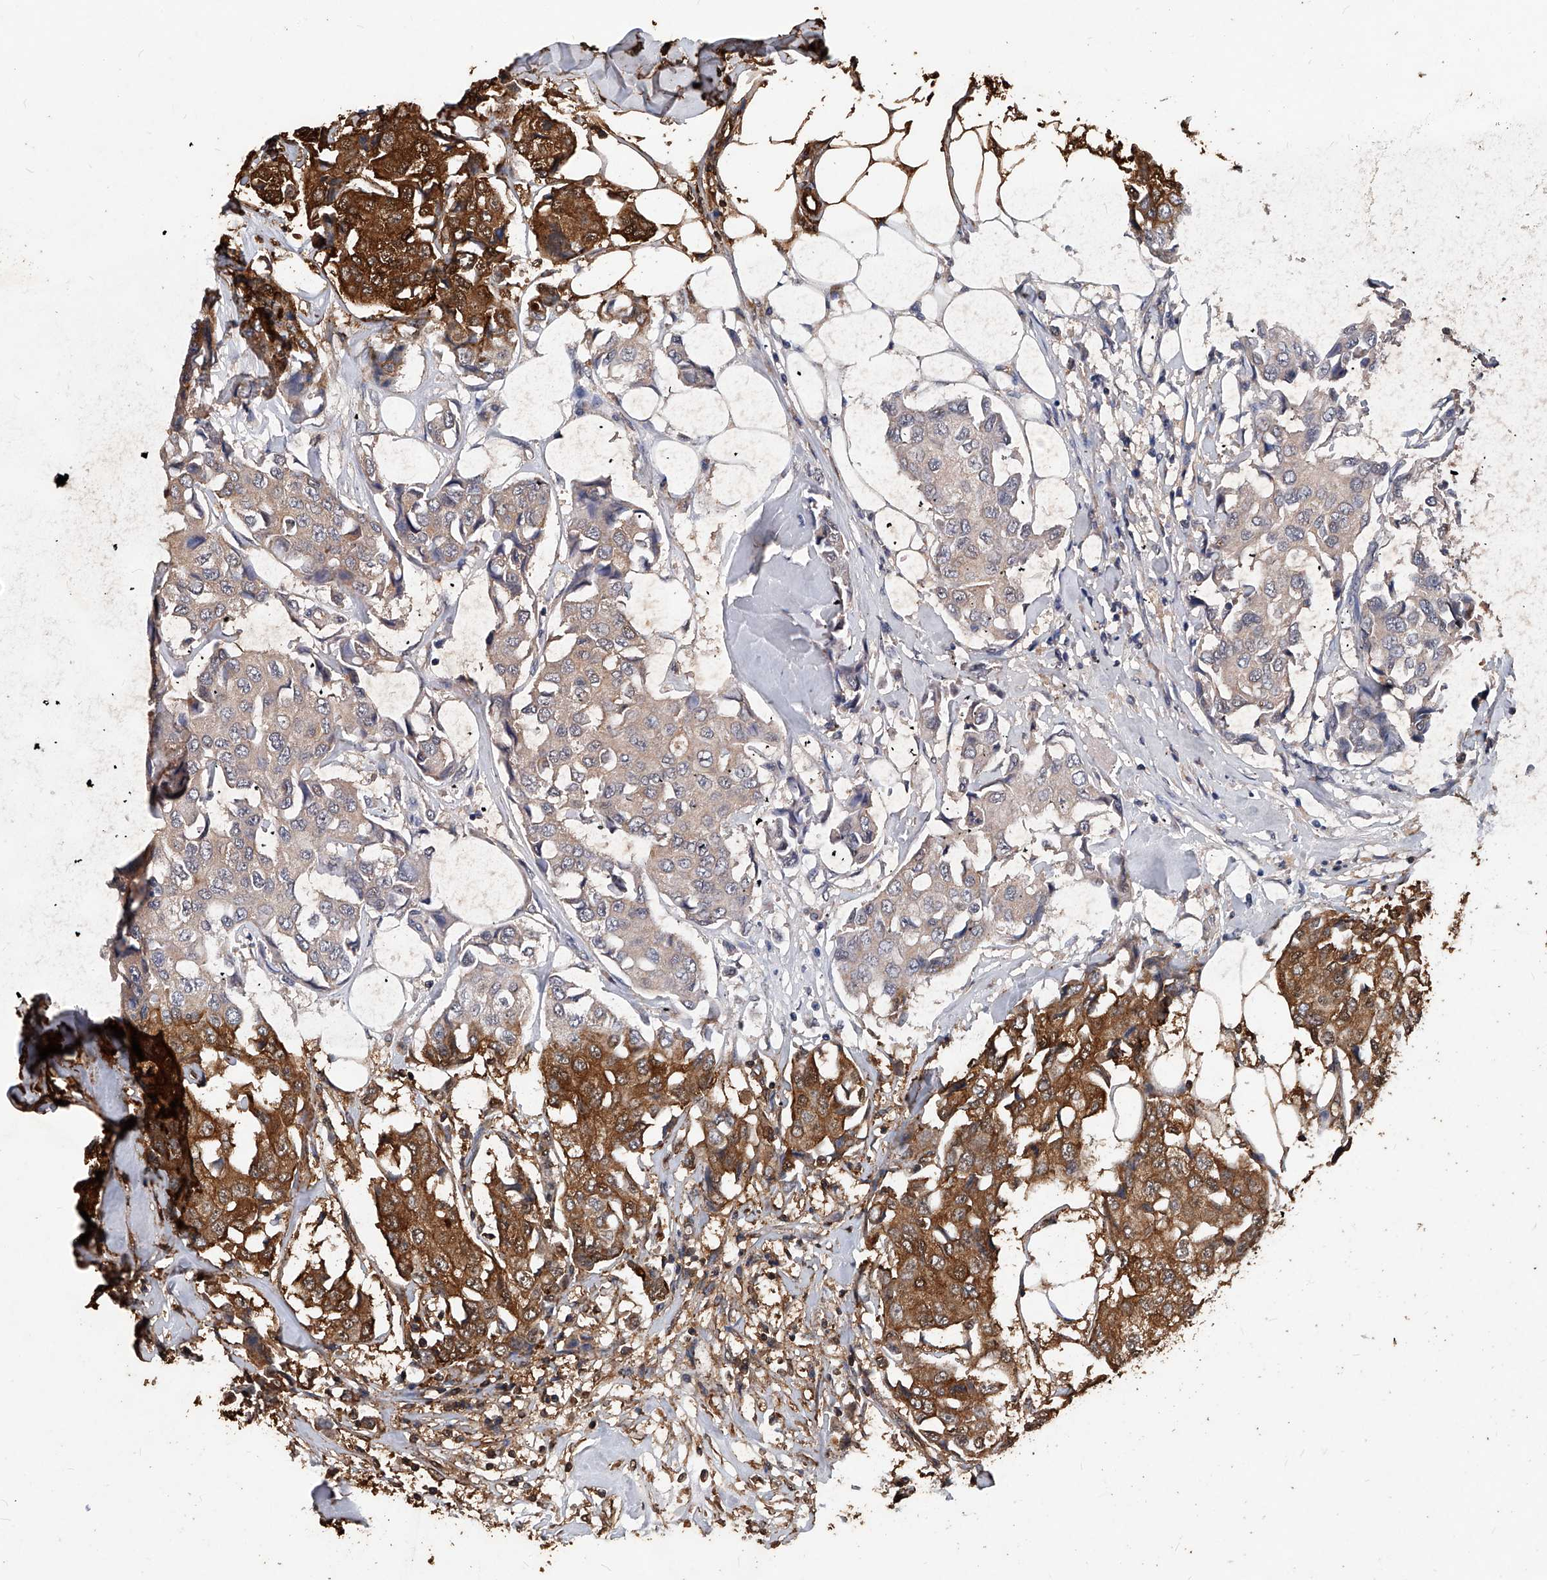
{"staining": {"intensity": "strong", "quantity": ">75%", "location": "cytoplasmic/membranous,nuclear"}, "tissue": "breast cancer", "cell_type": "Tumor cells", "image_type": "cancer", "snomed": [{"axis": "morphology", "description": "Duct carcinoma"}, {"axis": "topography", "description": "Breast"}], "caption": "Protein expression analysis of breast cancer (infiltrating ductal carcinoma) exhibits strong cytoplasmic/membranous and nuclear staining in about >75% of tumor cells.", "gene": "UCP2", "patient": {"sex": "female", "age": 80}}